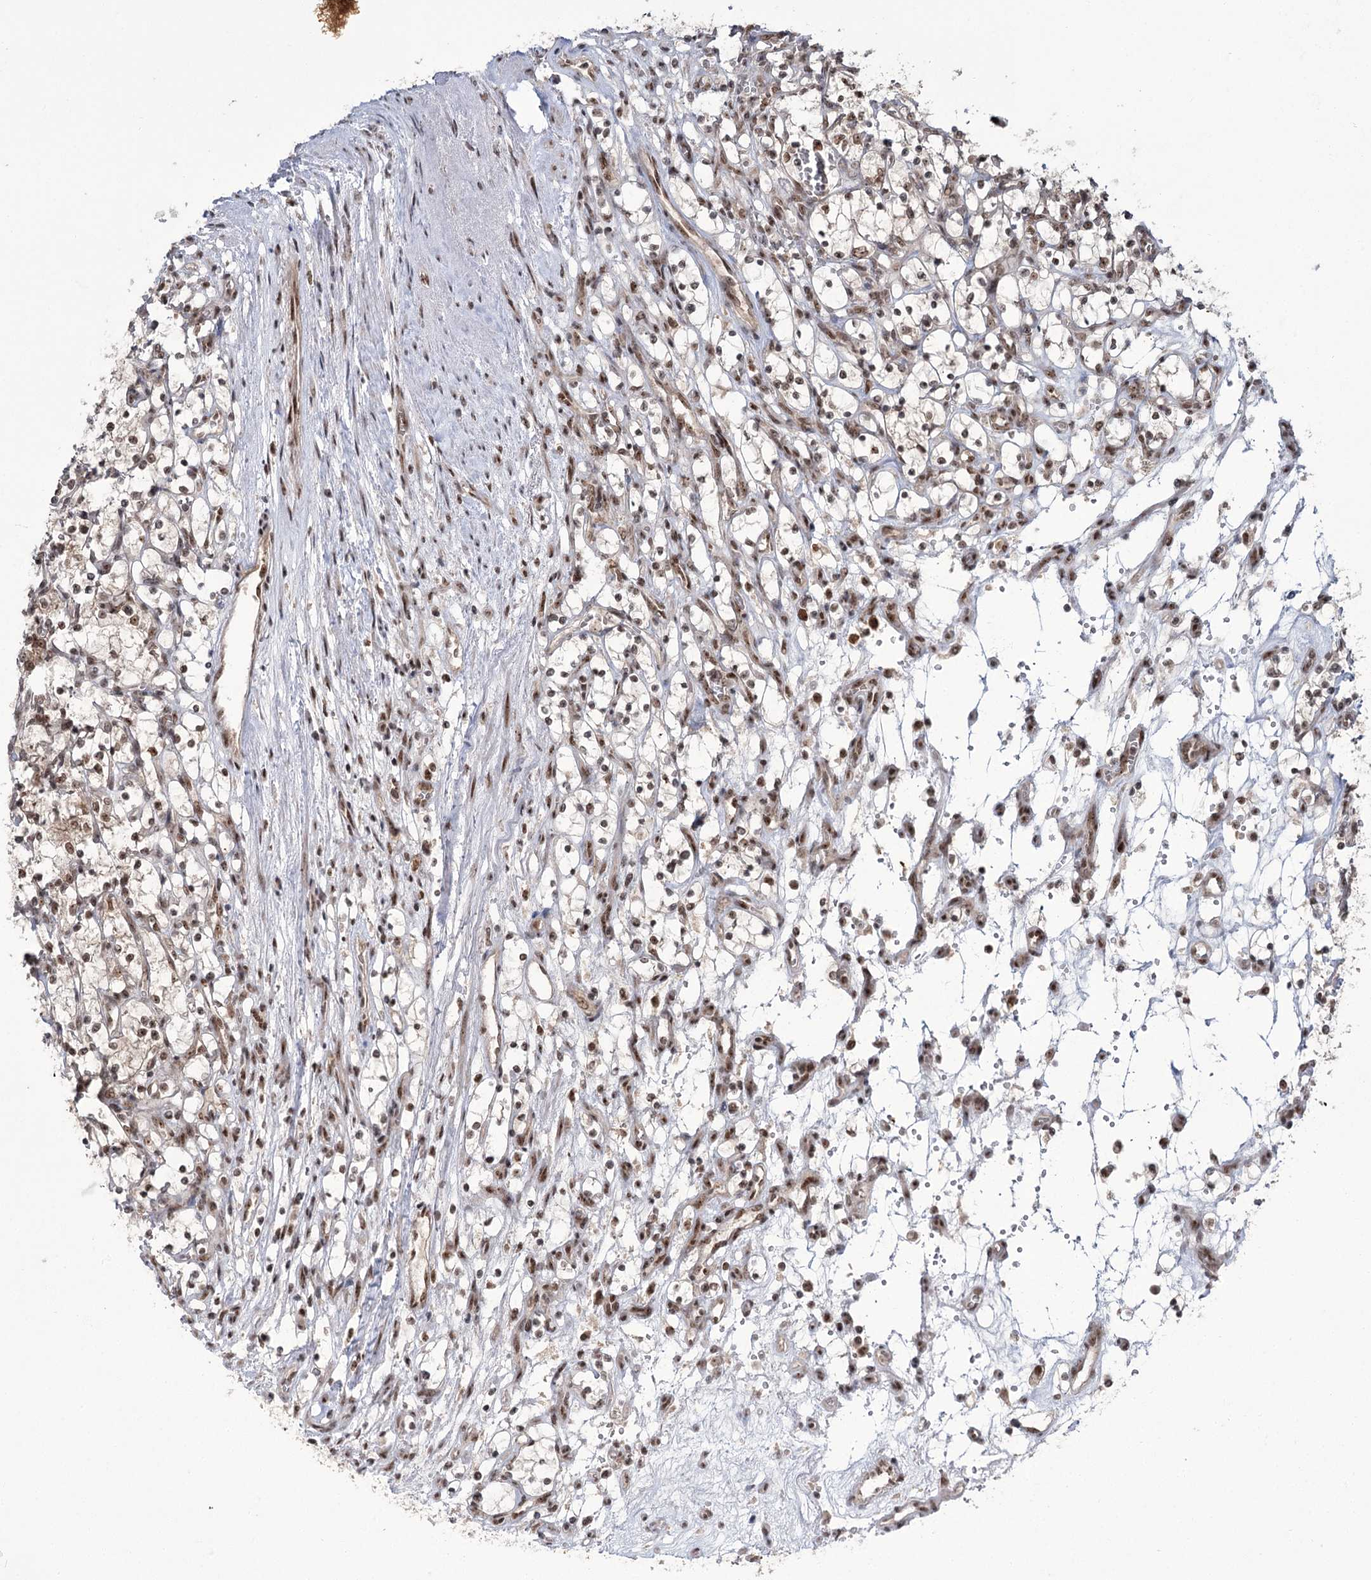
{"staining": {"intensity": "moderate", "quantity": "25%-75%", "location": "nuclear"}, "tissue": "renal cancer", "cell_type": "Tumor cells", "image_type": "cancer", "snomed": [{"axis": "morphology", "description": "Adenocarcinoma, NOS"}, {"axis": "topography", "description": "Kidney"}], "caption": "The photomicrograph reveals immunohistochemical staining of adenocarcinoma (renal). There is moderate nuclear staining is seen in about 25%-75% of tumor cells. Using DAB (brown) and hematoxylin (blue) stains, captured at high magnification using brightfield microscopy.", "gene": "ERCC3", "patient": {"sex": "female", "age": 69}}